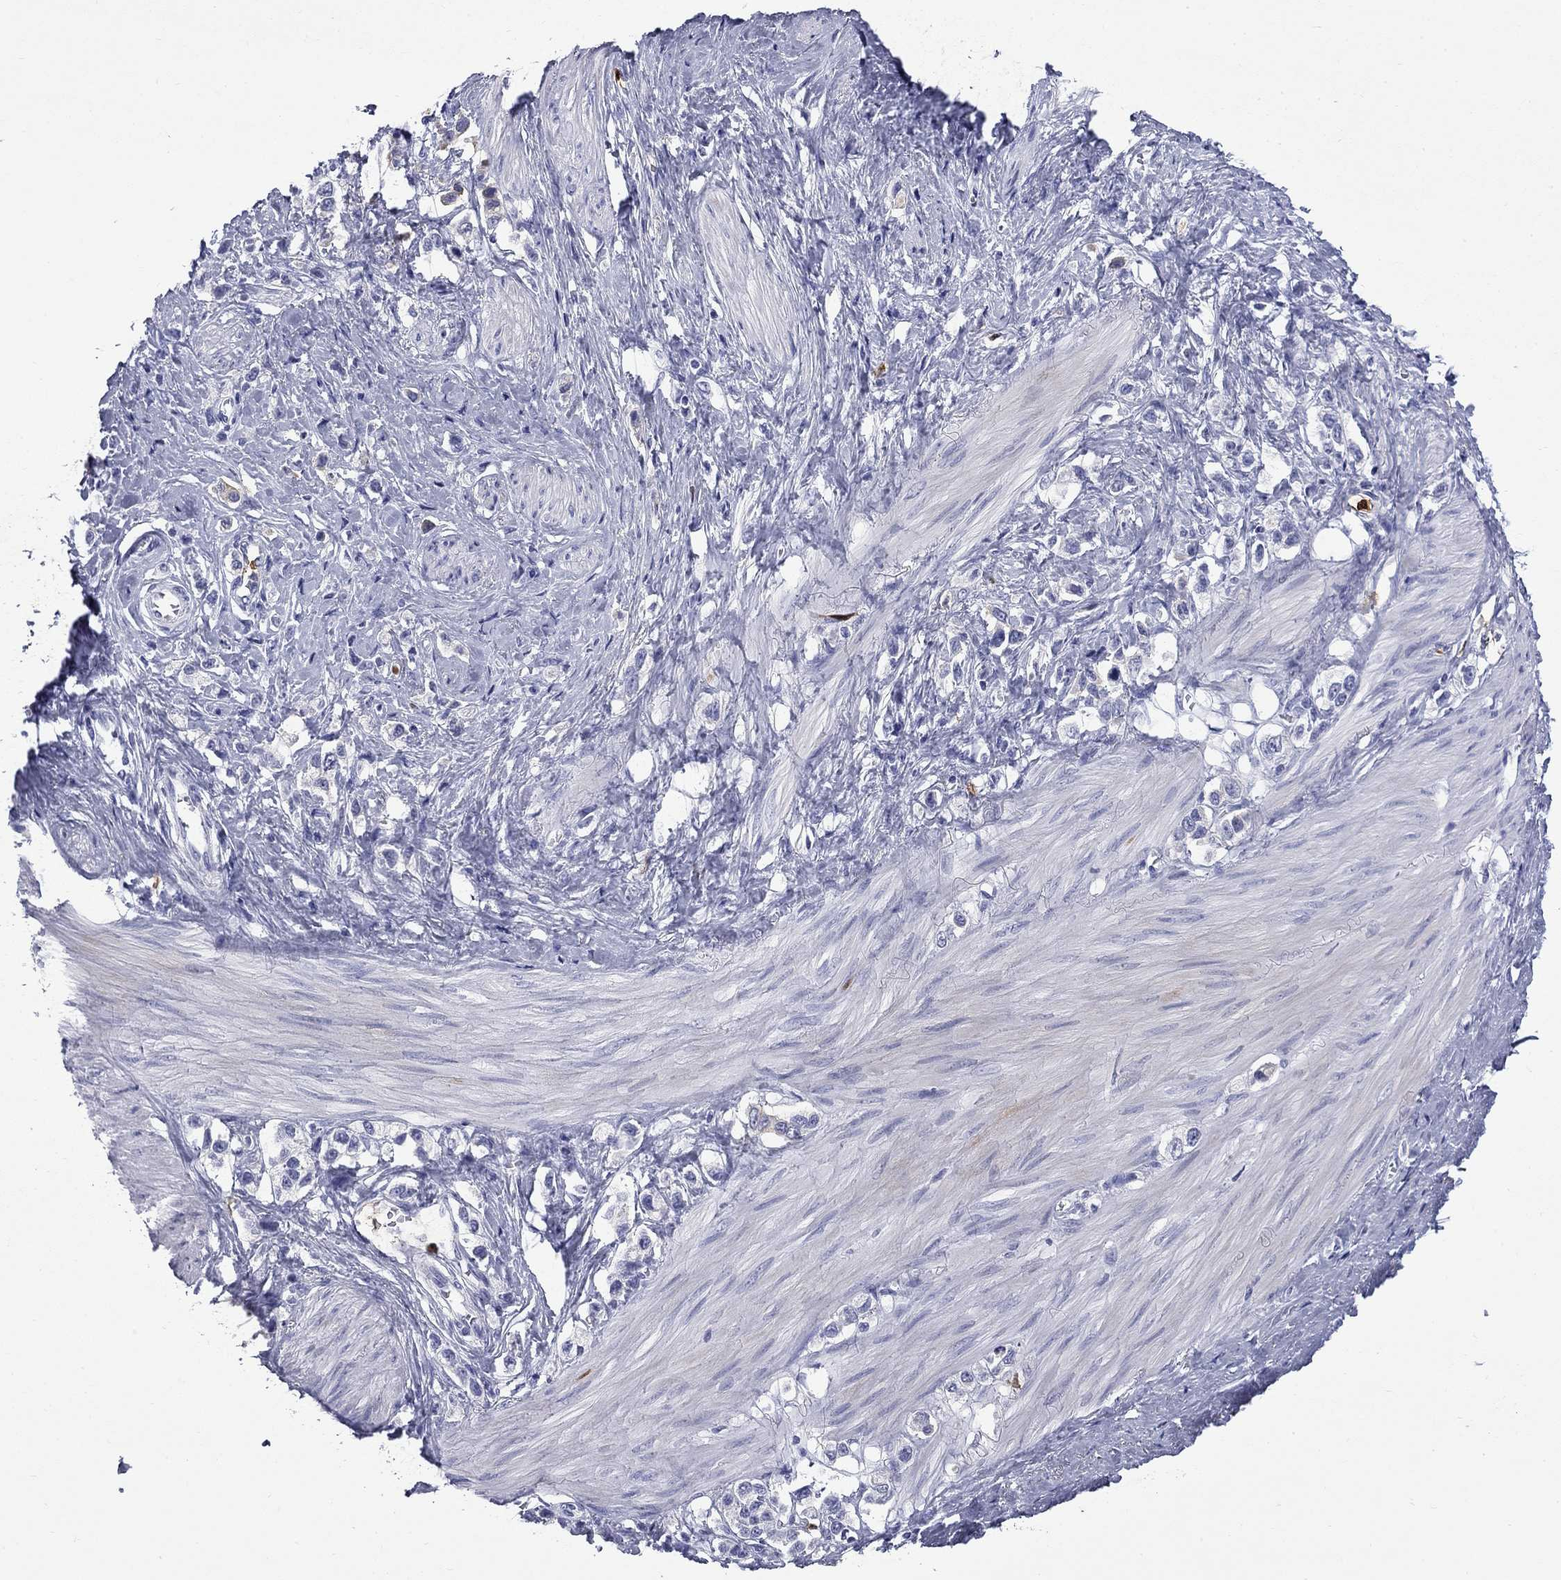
{"staining": {"intensity": "negative", "quantity": "none", "location": "none"}, "tissue": "stomach cancer", "cell_type": "Tumor cells", "image_type": "cancer", "snomed": [{"axis": "morphology", "description": "Normal tissue, NOS"}, {"axis": "morphology", "description": "Adenocarcinoma, NOS"}, {"axis": "morphology", "description": "Adenocarcinoma, High grade"}, {"axis": "topography", "description": "Stomach, upper"}, {"axis": "topography", "description": "Stomach"}], "caption": "DAB immunohistochemical staining of stomach cancer (high-grade adenocarcinoma) shows no significant staining in tumor cells. The staining is performed using DAB (3,3'-diaminobenzidine) brown chromogen with nuclei counter-stained in using hematoxylin.", "gene": "TRIM29", "patient": {"sex": "female", "age": 65}}